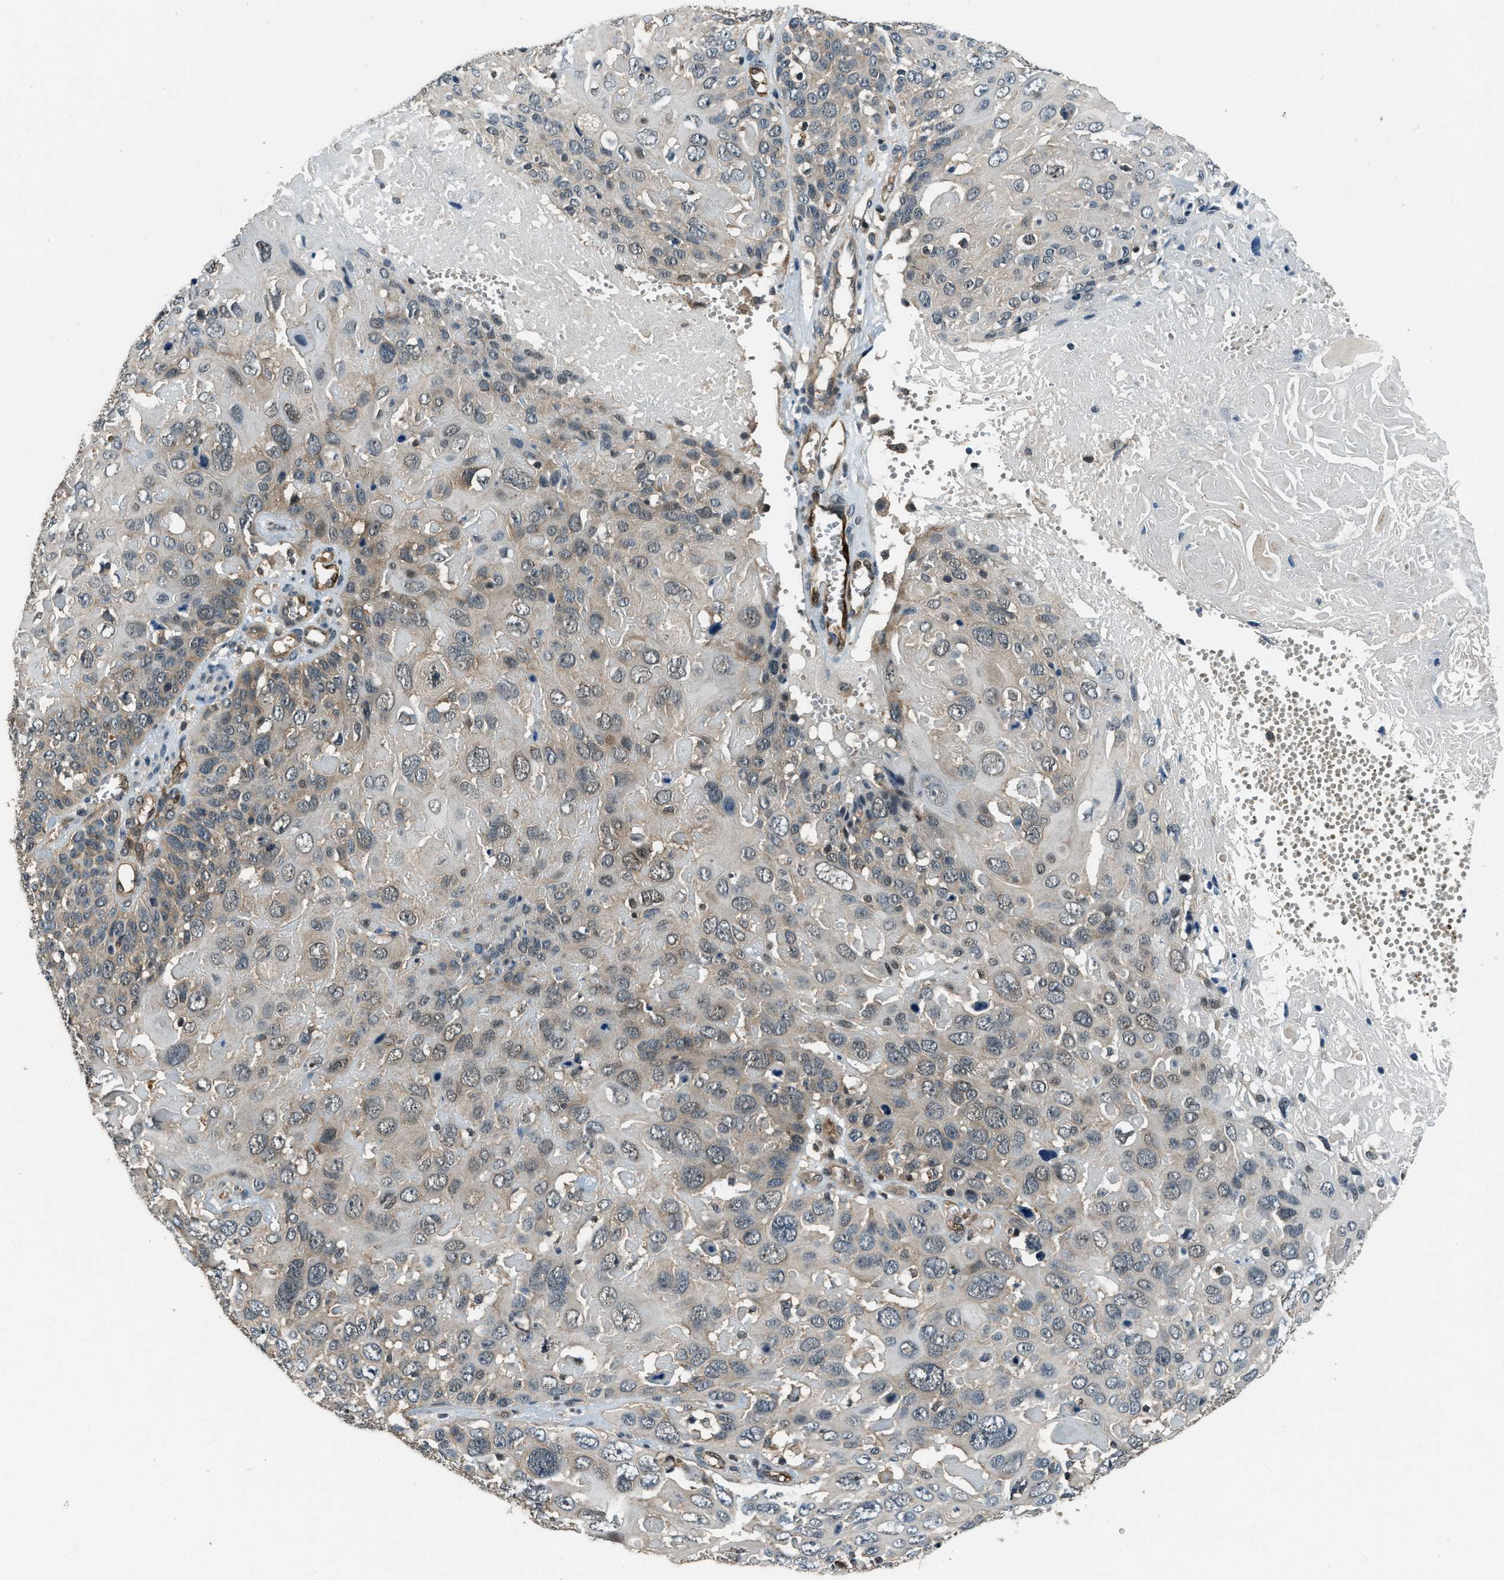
{"staining": {"intensity": "weak", "quantity": ">75%", "location": "cytoplasmic/membranous"}, "tissue": "cervical cancer", "cell_type": "Tumor cells", "image_type": "cancer", "snomed": [{"axis": "morphology", "description": "Squamous cell carcinoma, NOS"}, {"axis": "topography", "description": "Cervix"}], "caption": "Tumor cells exhibit weak cytoplasmic/membranous expression in approximately >75% of cells in squamous cell carcinoma (cervical). Using DAB (brown) and hematoxylin (blue) stains, captured at high magnification using brightfield microscopy.", "gene": "NUDCD3", "patient": {"sex": "female", "age": 74}}